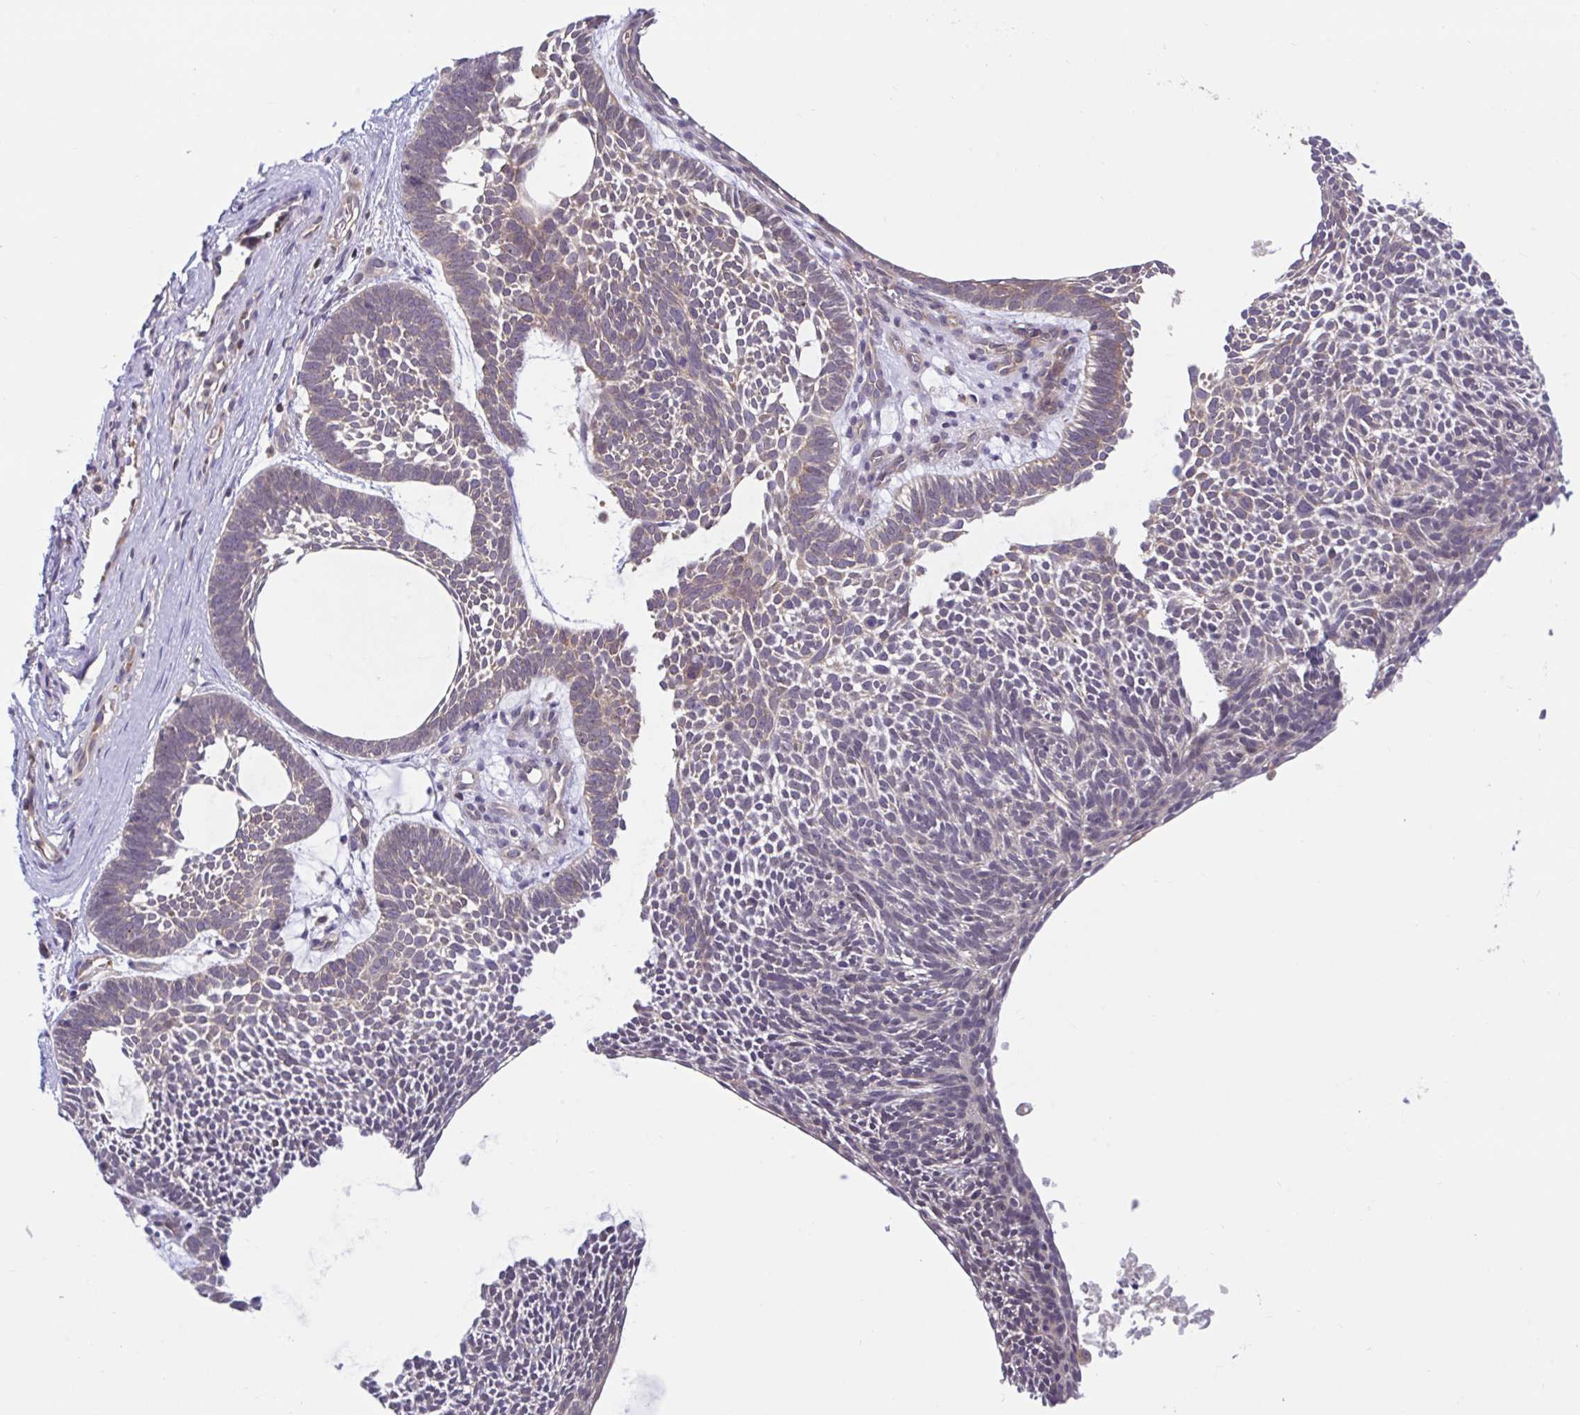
{"staining": {"intensity": "weak", "quantity": ">75%", "location": "cytoplasmic/membranous"}, "tissue": "skin cancer", "cell_type": "Tumor cells", "image_type": "cancer", "snomed": [{"axis": "morphology", "description": "Basal cell carcinoma"}, {"axis": "topography", "description": "Skin"}, {"axis": "topography", "description": "Skin of face"}], "caption": "Protein staining of skin cancer (basal cell carcinoma) tissue reveals weak cytoplasmic/membranous positivity in approximately >75% of tumor cells. Using DAB (brown) and hematoxylin (blue) stains, captured at high magnification using brightfield microscopy.", "gene": "IST1", "patient": {"sex": "male", "age": 83}}